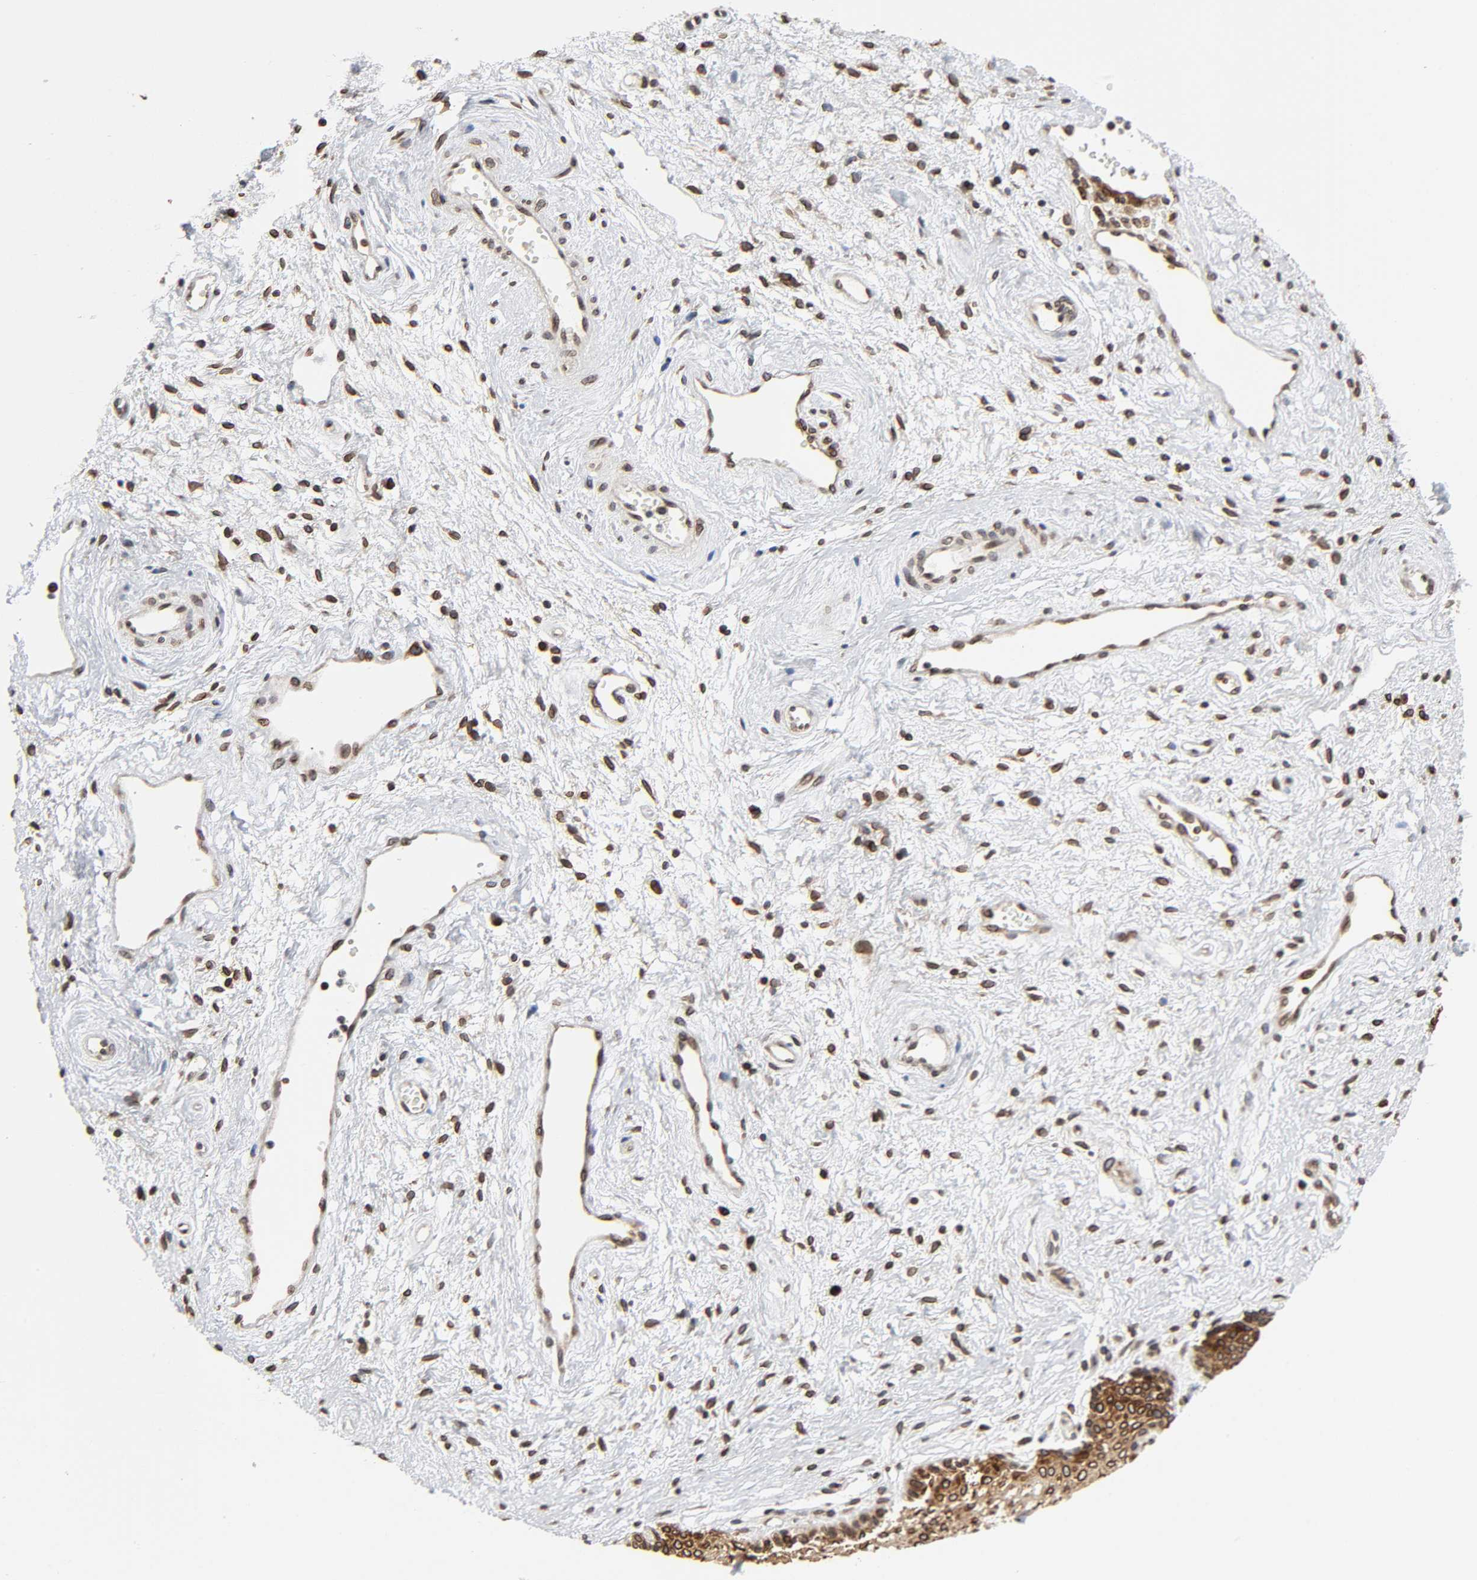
{"staining": {"intensity": "strong", "quantity": ">75%", "location": "cytoplasmic/membranous,nuclear"}, "tissue": "vagina", "cell_type": "Squamous epithelial cells", "image_type": "normal", "snomed": [{"axis": "morphology", "description": "Normal tissue, NOS"}, {"axis": "topography", "description": "Vagina"}], "caption": "Strong cytoplasmic/membranous,nuclear protein positivity is seen in about >75% of squamous epithelial cells in vagina. The staining was performed using DAB (3,3'-diaminobenzidine) to visualize the protein expression in brown, while the nuclei were stained in blue with hematoxylin (Magnification: 20x).", "gene": "RANGAP1", "patient": {"sex": "female", "age": 34}}